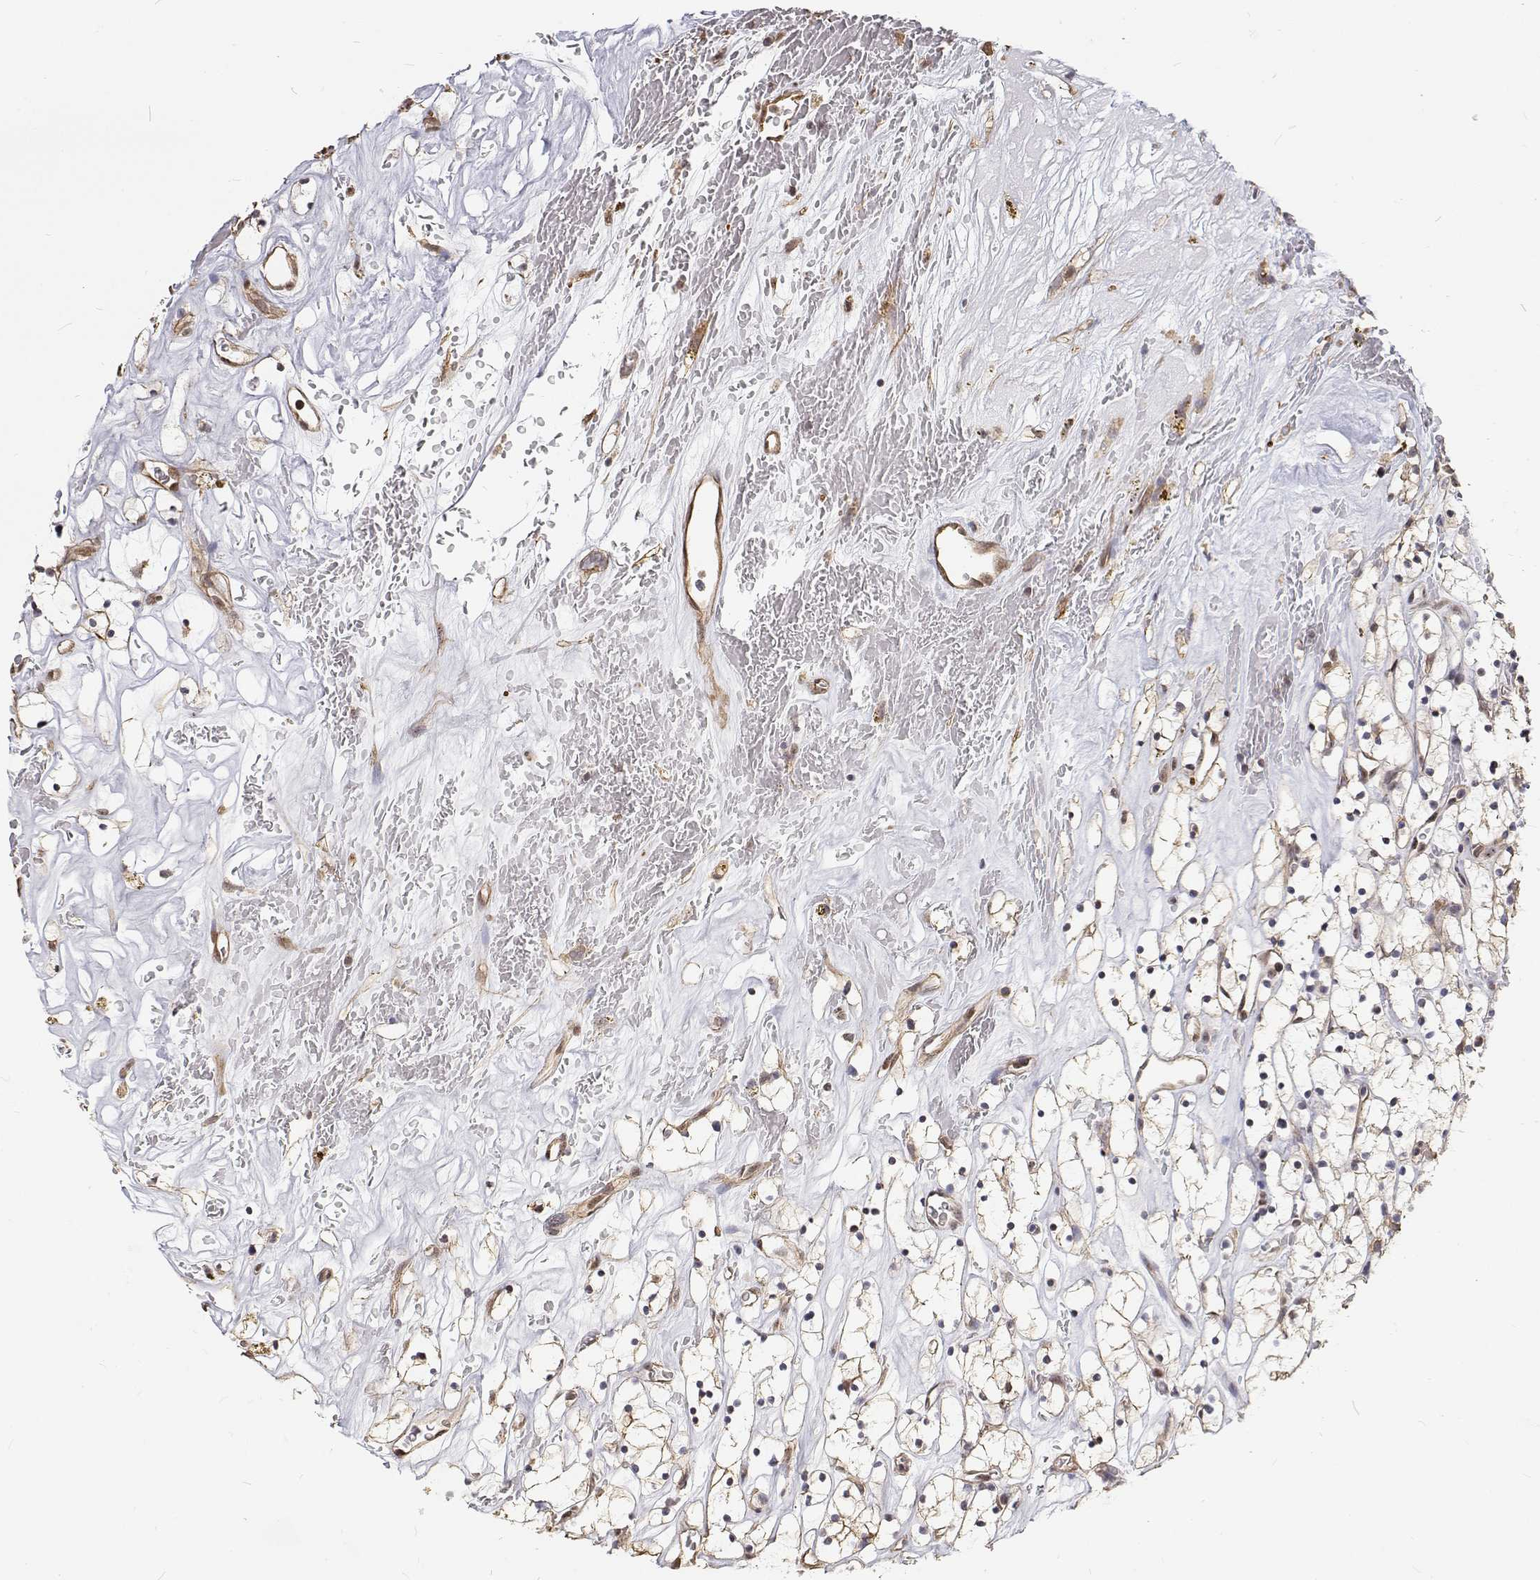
{"staining": {"intensity": "negative", "quantity": "none", "location": "none"}, "tissue": "renal cancer", "cell_type": "Tumor cells", "image_type": "cancer", "snomed": [{"axis": "morphology", "description": "Adenocarcinoma, NOS"}, {"axis": "topography", "description": "Kidney"}], "caption": "A histopathology image of renal cancer stained for a protein shows no brown staining in tumor cells.", "gene": "GSDMA", "patient": {"sex": "female", "age": 64}}